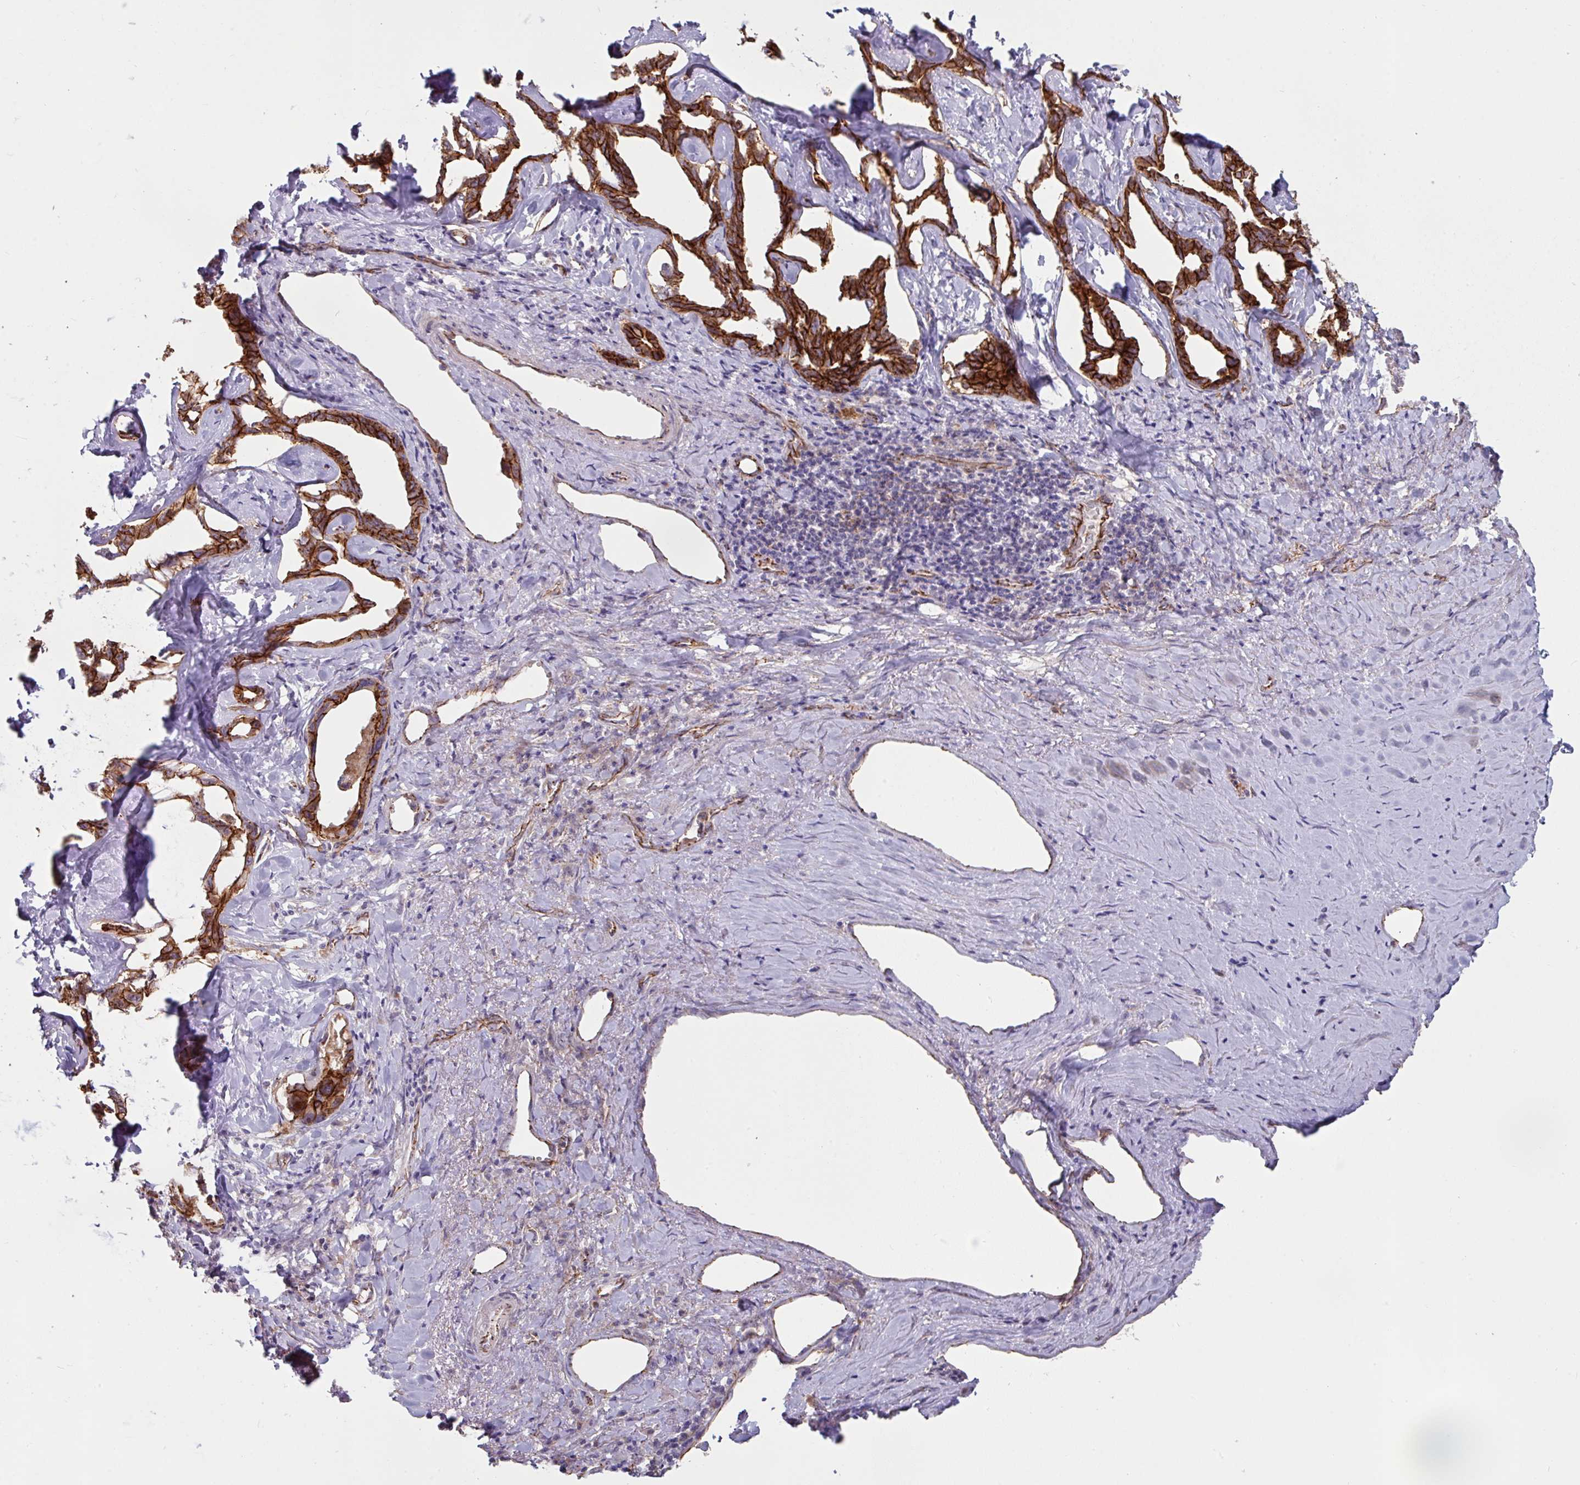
{"staining": {"intensity": "strong", "quantity": ">75%", "location": "cytoplasmic/membranous"}, "tissue": "liver cancer", "cell_type": "Tumor cells", "image_type": "cancer", "snomed": [{"axis": "morphology", "description": "Cholangiocarcinoma"}, {"axis": "topography", "description": "Liver"}], "caption": "The histopathology image demonstrates a brown stain indicating the presence of a protein in the cytoplasmic/membranous of tumor cells in liver cancer.", "gene": "JUP", "patient": {"sex": "male", "age": 59}}